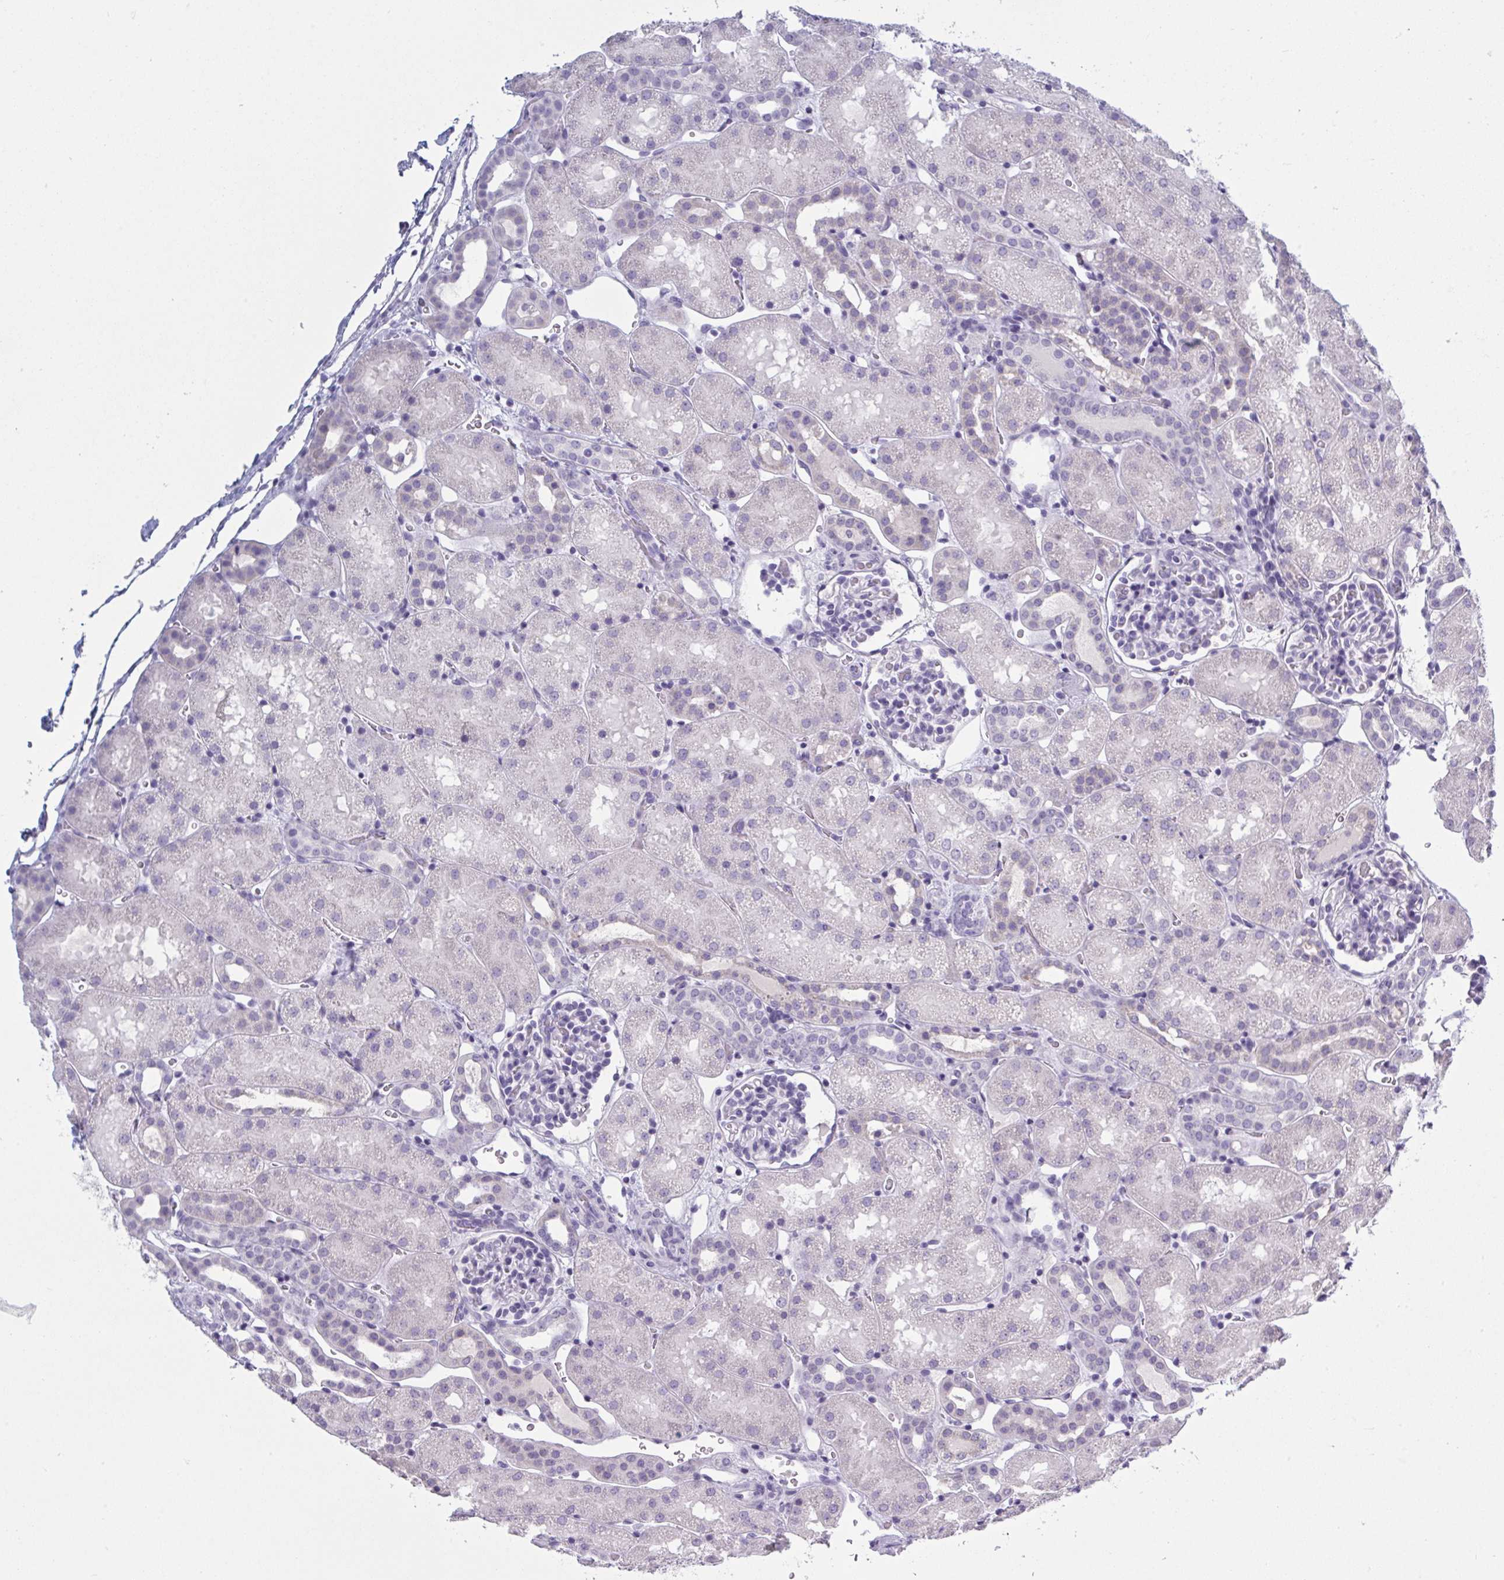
{"staining": {"intensity": "negative", "quantity": "none", "location": "none"}, "tissue": "kidney", "cell_type": "Cells in glomeruli", "image_type": "normal", "snomed": [{"axis": "morphology", "description": "Normal tissue, NOS"}, {"axis": "topography", "description": "Kidney"}], "caption": "High magnification brightfield microscopy of unremarkable kidney stained with DAB (3,3'-diaminobenzidine) (brown) and counterstained with hematoxylin (blue): cells in glomeruli show no significant positivity.", "gene": "NDUFC2", "patient": {"sex": "male", "age": 2}}